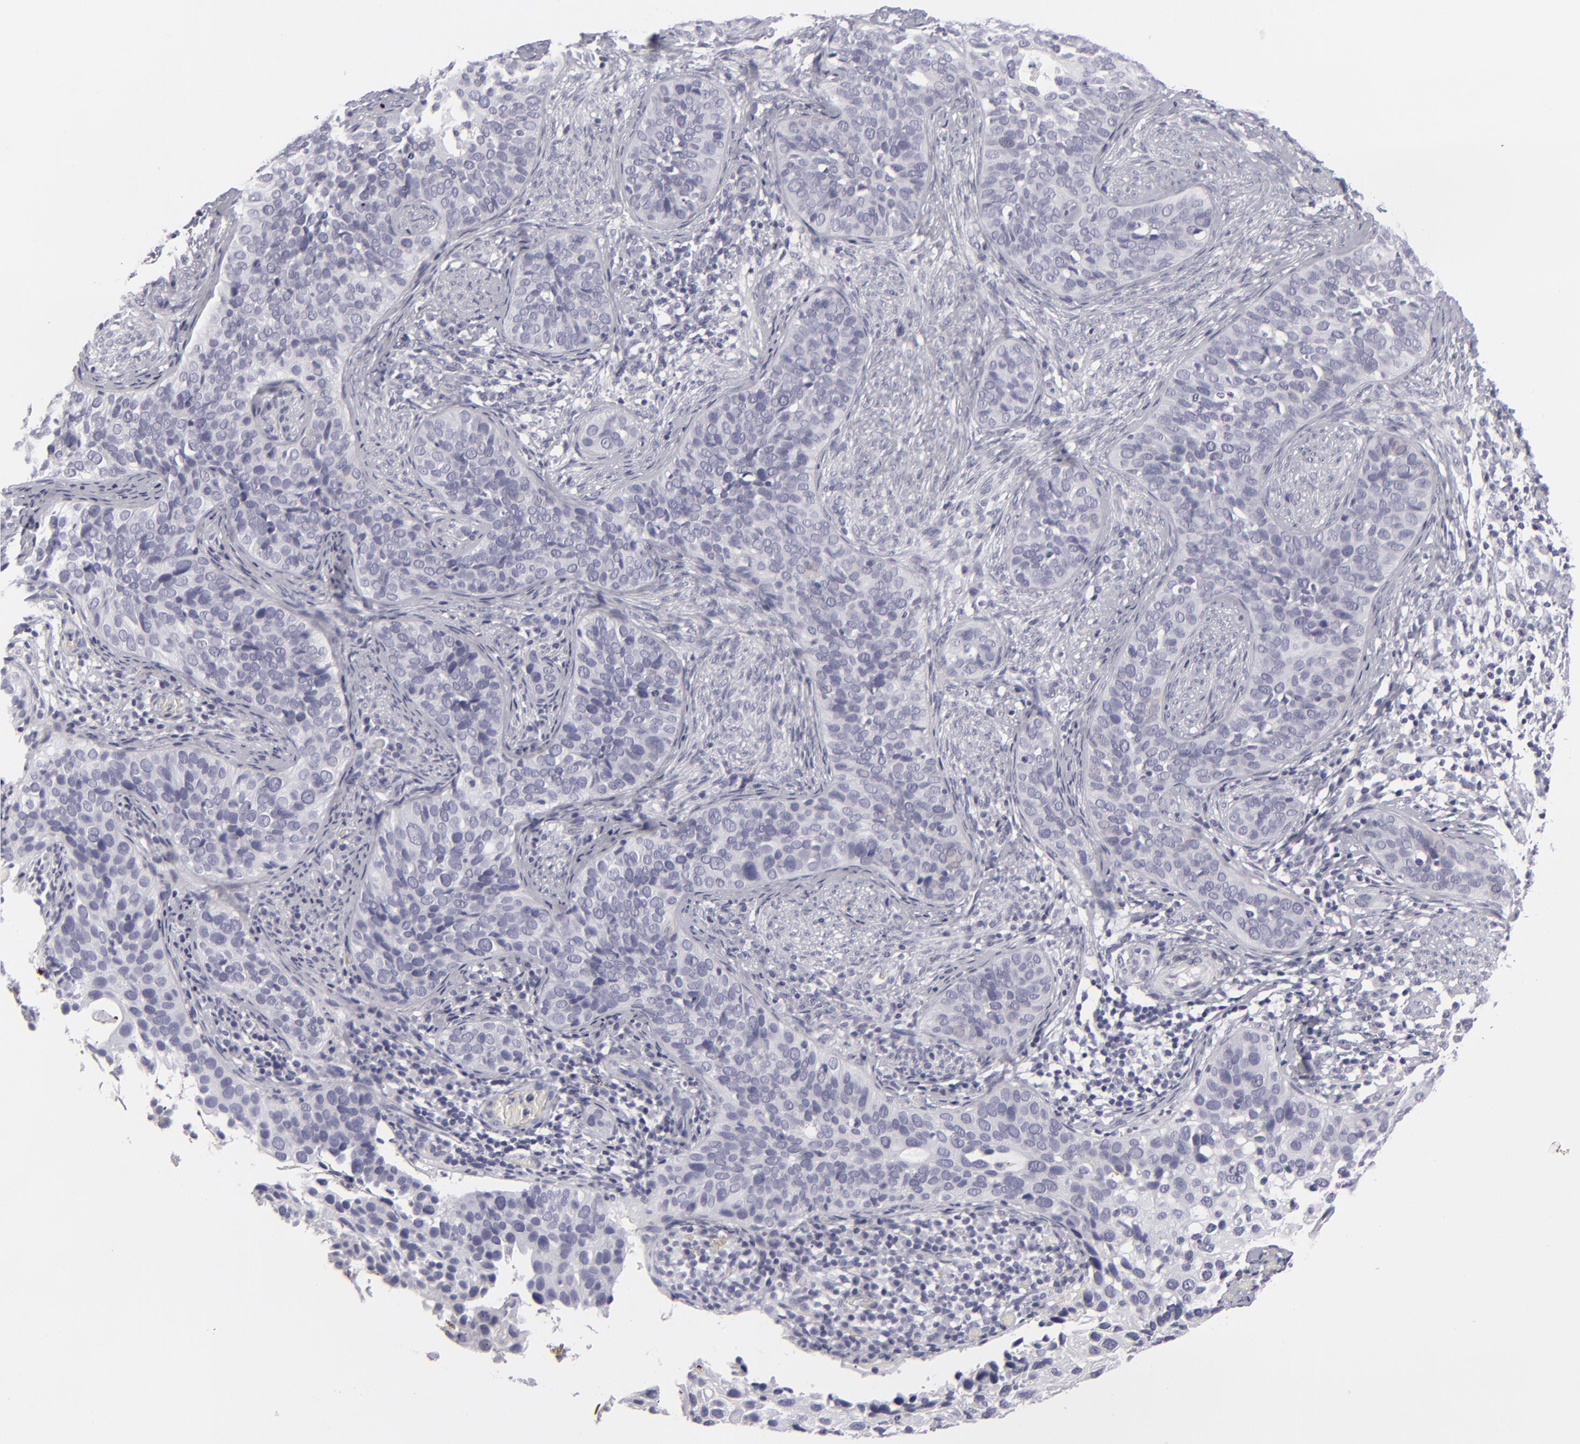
{"staining": {"intensity": "negative", "quantity": "none", "location": "none"}, "tissue": "cervical cancer", "cell_type": "Tumor cells", "image_type": "cancer", "snomed": [{"axis": "morphology", "description": "Squamous cell carcinoma, NOS"}, {"axis": "topography", "description": "Cervix"}], "caption": "There is no significant staining in tumor cells of cervical cancer (squamous cell carcinoma).", "gene": "C9", "patient": {"sex": "female", "age": 31}}